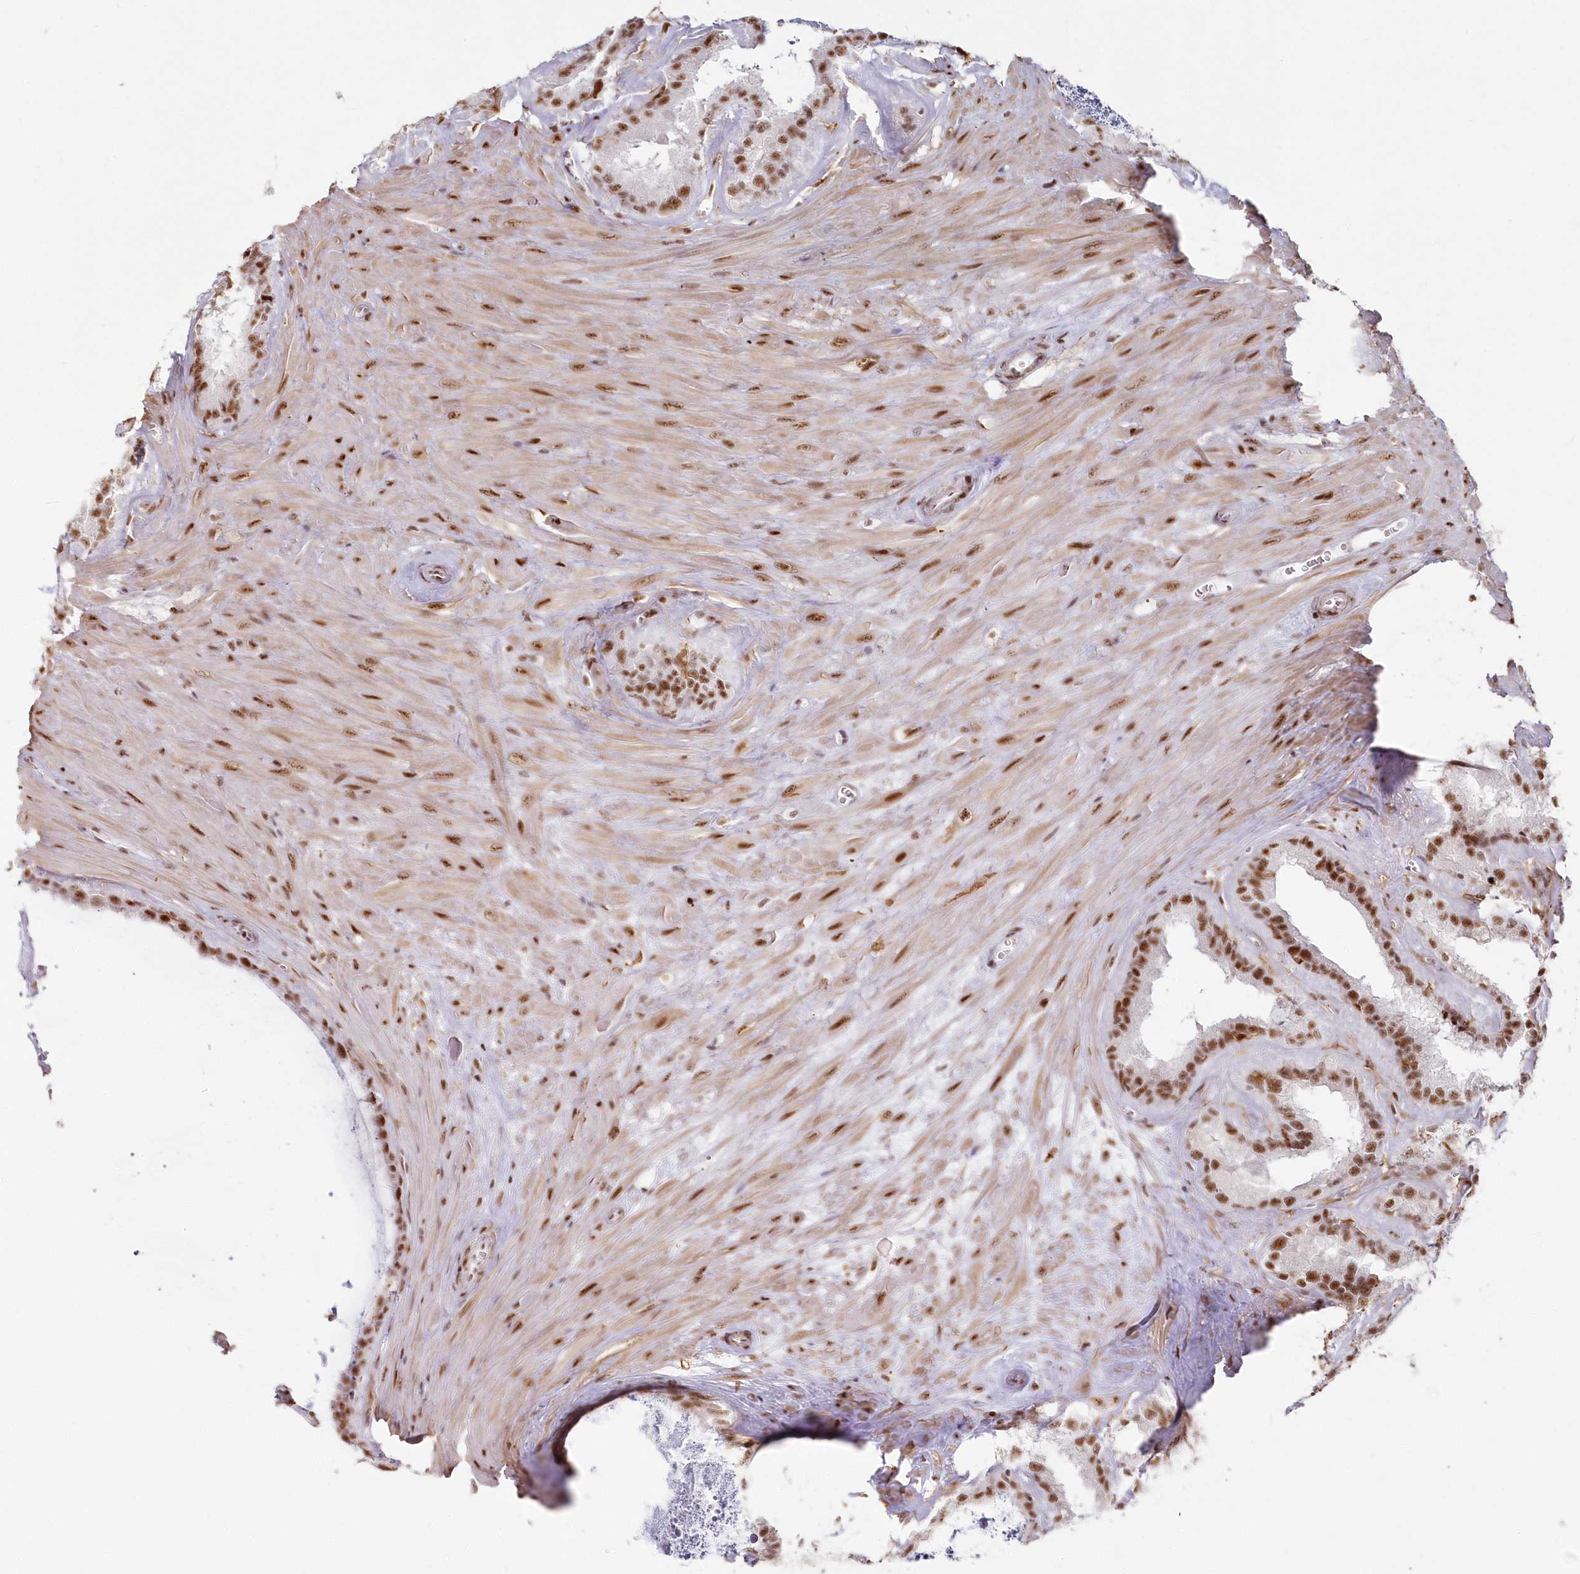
{"staining": {"intensity": "moderate", "quantity": ">75%", "location": "nuclear"}, "tissue": "seminal vesicle", "cell_type": "Glandular cells", "image_type": "normal", "snomed": [{"axis": "morphology", "description": "Normal tissue, NOS"}, {"axis": "topography", "description": "Prostate"}, {"axis": "topography", "description": "Seminal veicle"}], "caption": "High-magnification brightfield microscopy of unremarkable seminal vesicle stained with DAB (brown) and counterstained with hematoxylin (blue). glandular cells exhibit moderate nuclear staining is seen in approximately>75% of cells. The protein is stained brown, and the nuclei are stained in blue (DAB (3,3'-diaminobenzidine) IHC with brightfield microscopy, high magnification).", "gene": "DDX46", "patient": {"sex": "male", "age": 59}}